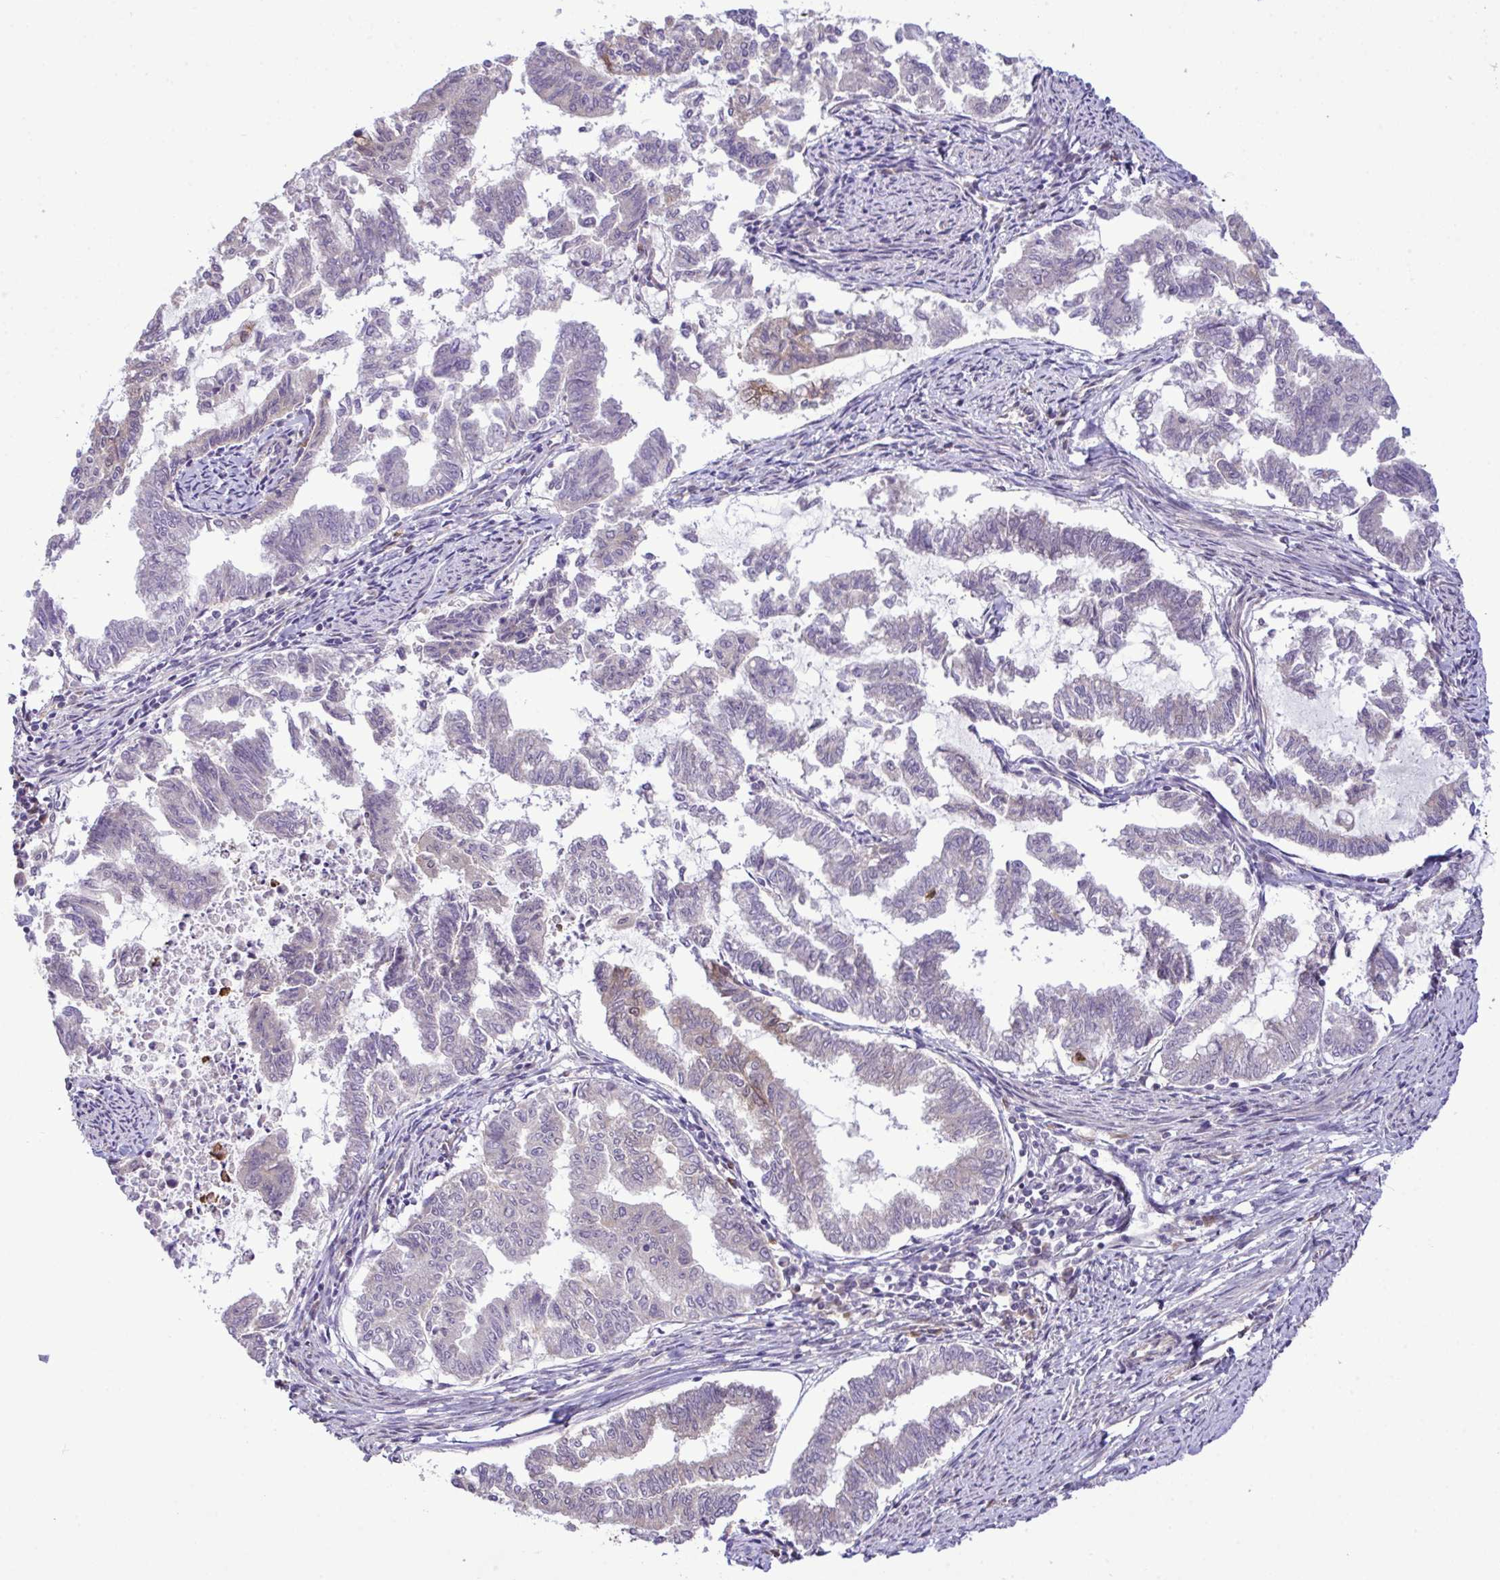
{"staining": {"intensity": "negative", "quantity": "none", "location": "none"}, "tissue": "endometrial cancer", "cell_type": "Tumor cells", "image_type": "cancer", "snomed": [{"axis": "morphology", "description": "Adenocarcinoma, NOS"}, {"axis": "topography", "description": "Endometrium"}], "caption": "There is no significant positivity in tumor cells of endometrial cancer. (Stains: DAB (3,3'-diaminobenzidine) immunohistochemistry with hematoxylin counter stain, Microscopy: brightfield microscopy at high magnification).", "gene": "CMPK1", "patient": {"sex": "female", "age": 79}}